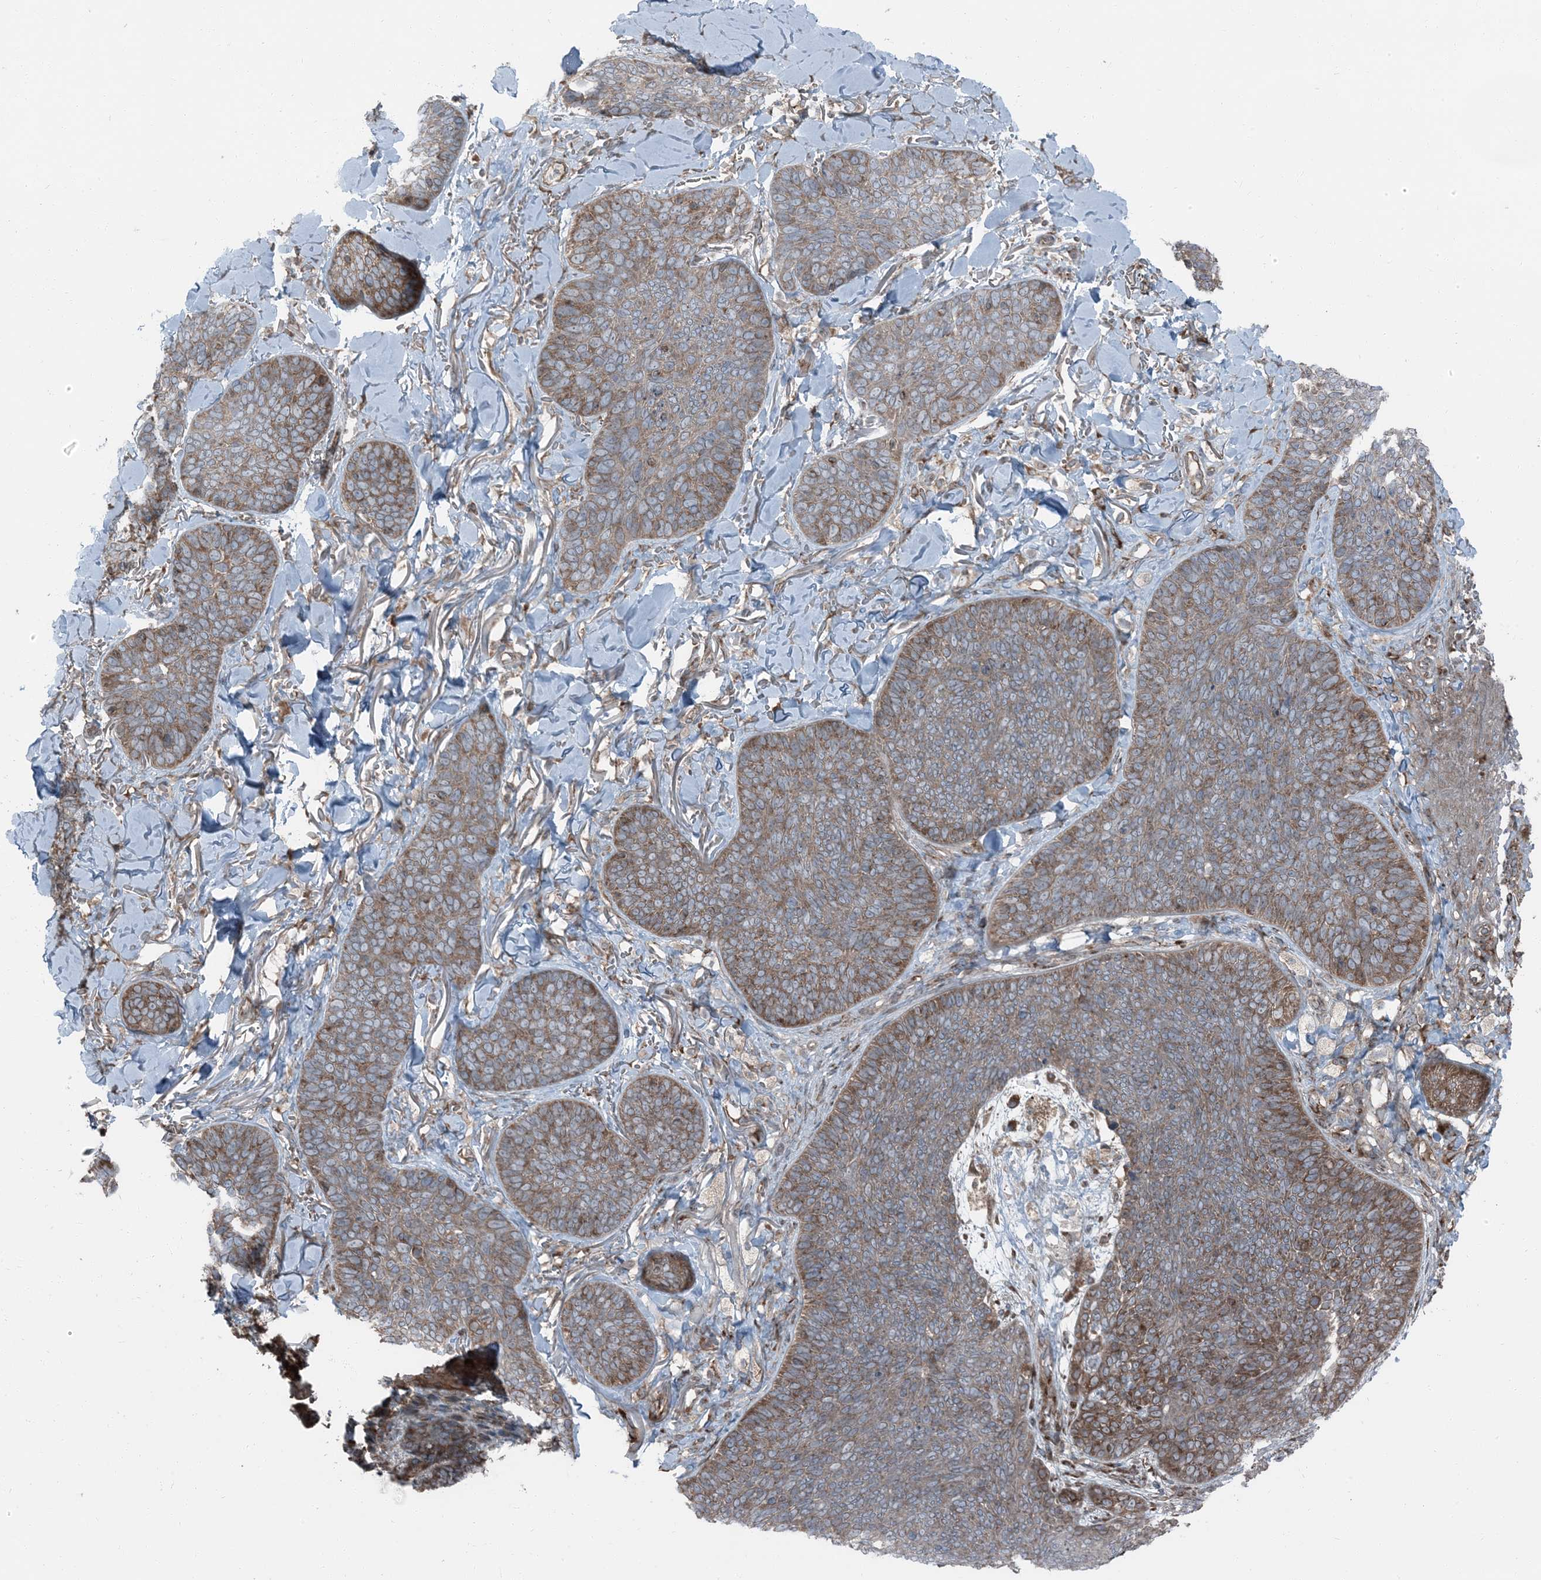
{"staining": {"intensity": "moderate", "quantity": ">75%", "location": "cytoplasmic/membranous"}, "tissue": "skin cancer", "cell_type": "Tumor cells", "image_type": "cancer", "snomed": [{"axis": "morphology", "description": "Basal cell carcinoma"}, {"axis": "topography", "description": "Skin"}], "caption": "This is an image of IHC staining of skin cancer, which shows moderate positivity in the cytoplasmic/membranous of tumor cells.", "gene": "RAB3GAP1", "patient": {"sex": "male", "age": 85}}